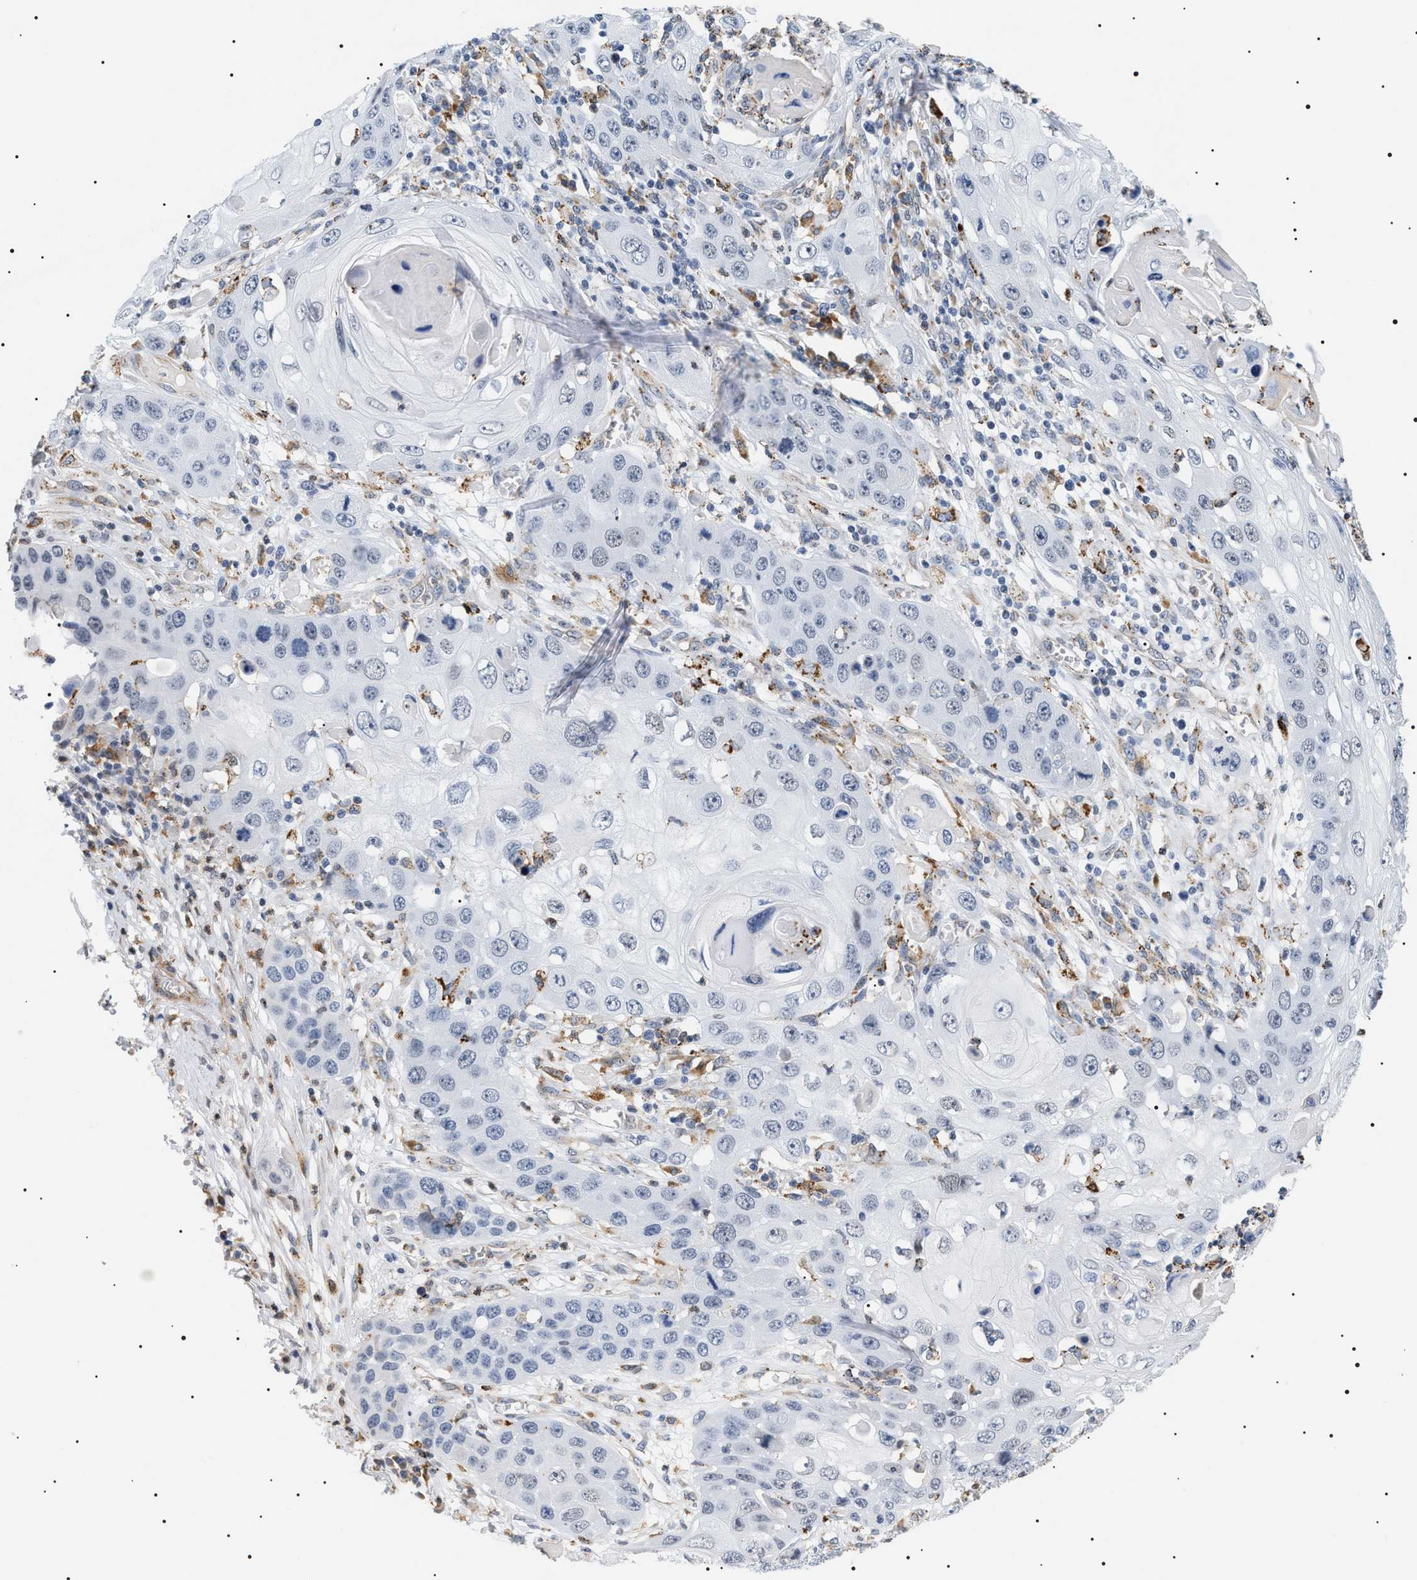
{"staining": {"intensity": "negative", "quantity": "none", "location": "none"}, "tissue": "skin cancer", "cell_type": "Tumor cells", "image_type": "cancer", "snomed": [{"axis": "morphology", "description": "Squamous cell carcinoma, NOS"}, {"axis": "topography", "description": "Skin"}], "caption": "High magnification brightfield microscopy of skin squamous cell carcinoma stained with DAB (brown) and counterstained with hematoxylin (blue): tumor cells show no significant positivity.", "gene": "HSD17B11", "patient": {"sex": "male", "age": 55}}